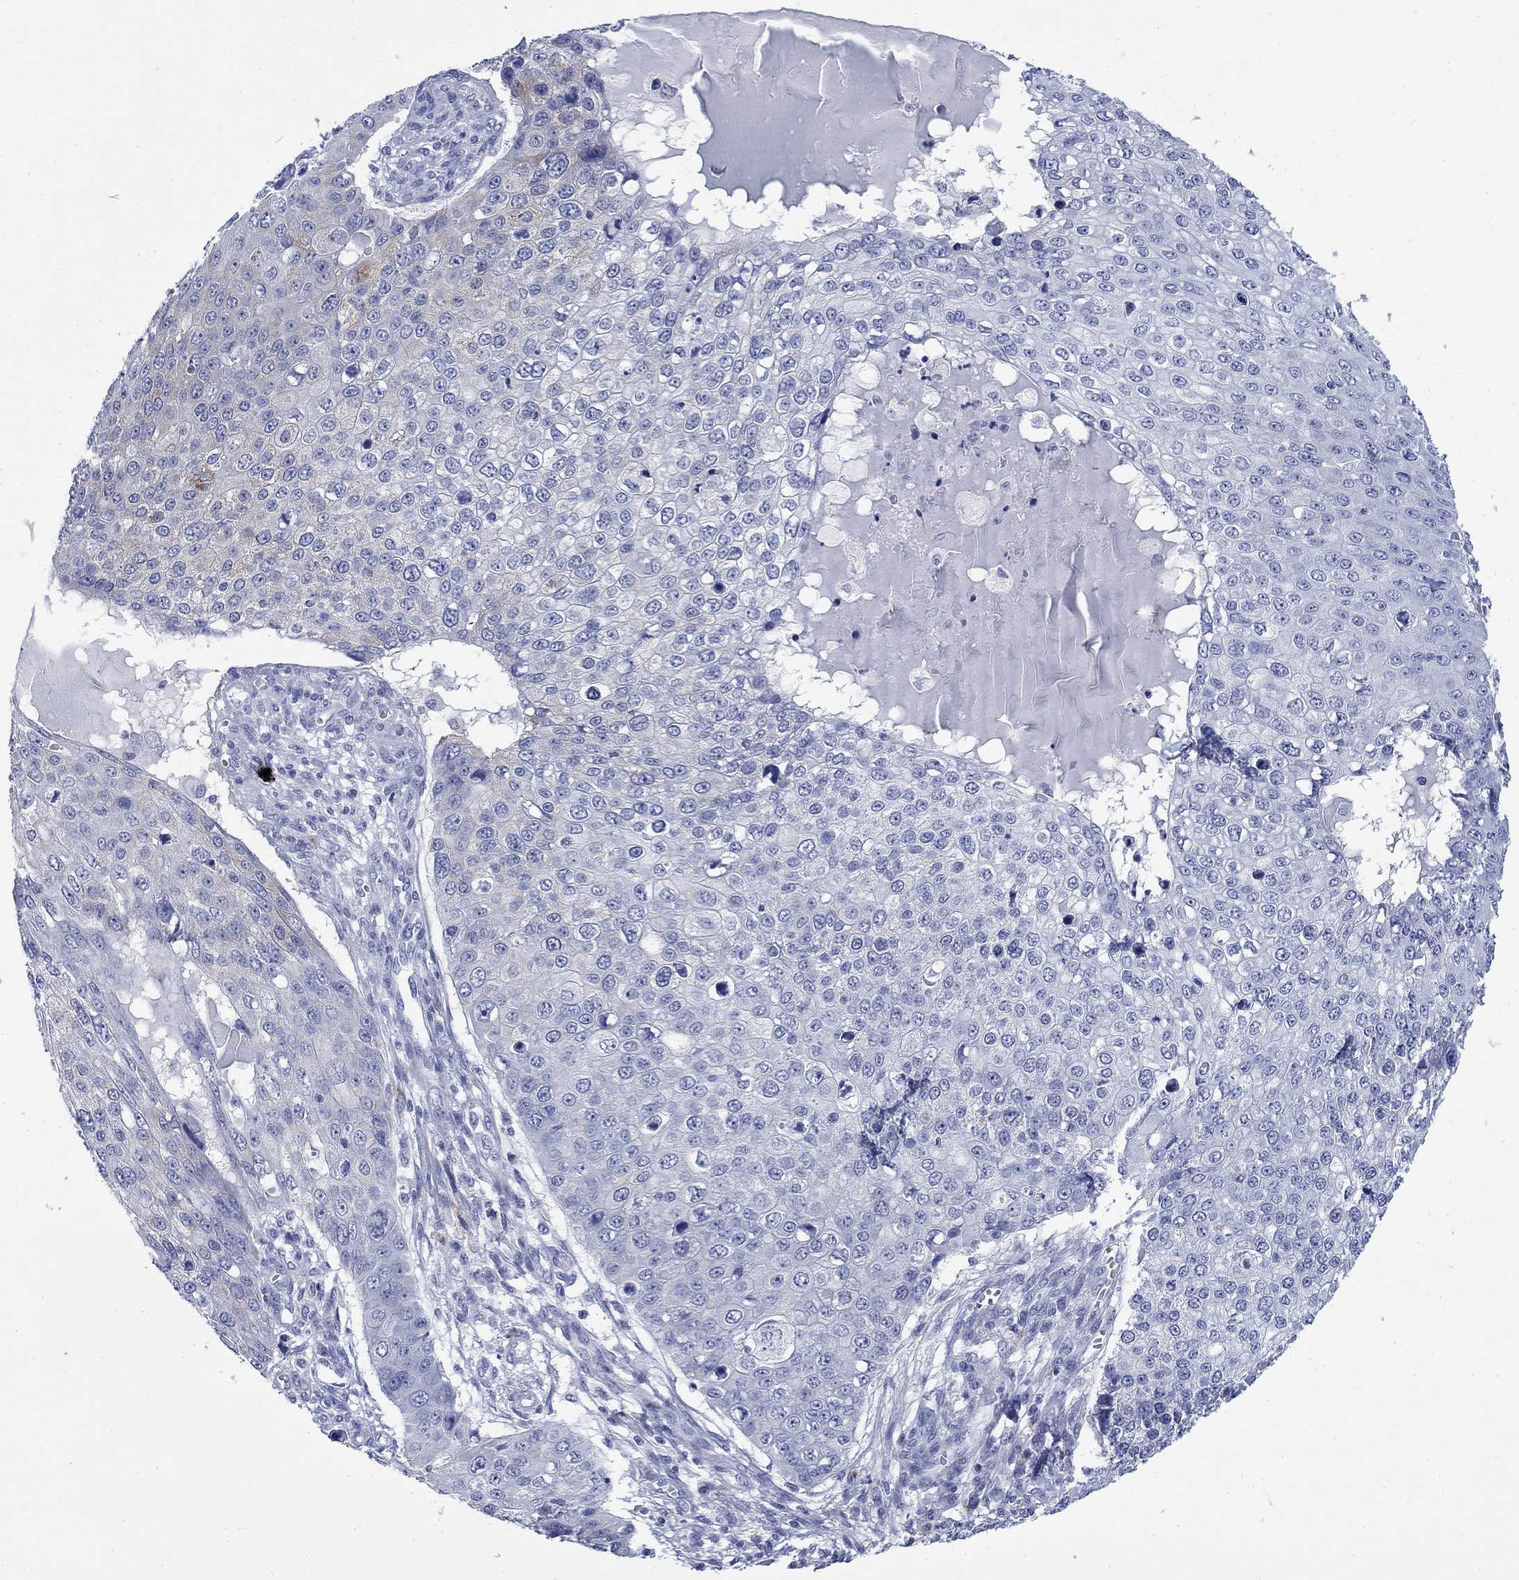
{"staining": {"intensity": "negative", "quantity": "none", "location": "none"}, "tissue": "skin cancer", "cell_type": "Tumor cells", "image_type": "cancer", "snomed": [{"axis": "morphology", "description": "Squamous cell carcinoma, NOS"}, {"axis": "topography", "description": "Skin"}], "caption": "Squamous cell carcinoma (skin) stained for a protein using immunohistochemistry (IHC) exhibits no expression tumor cells.", "gene": "IGF2BP3", "patient": {"sex": "male", "age": 71}}